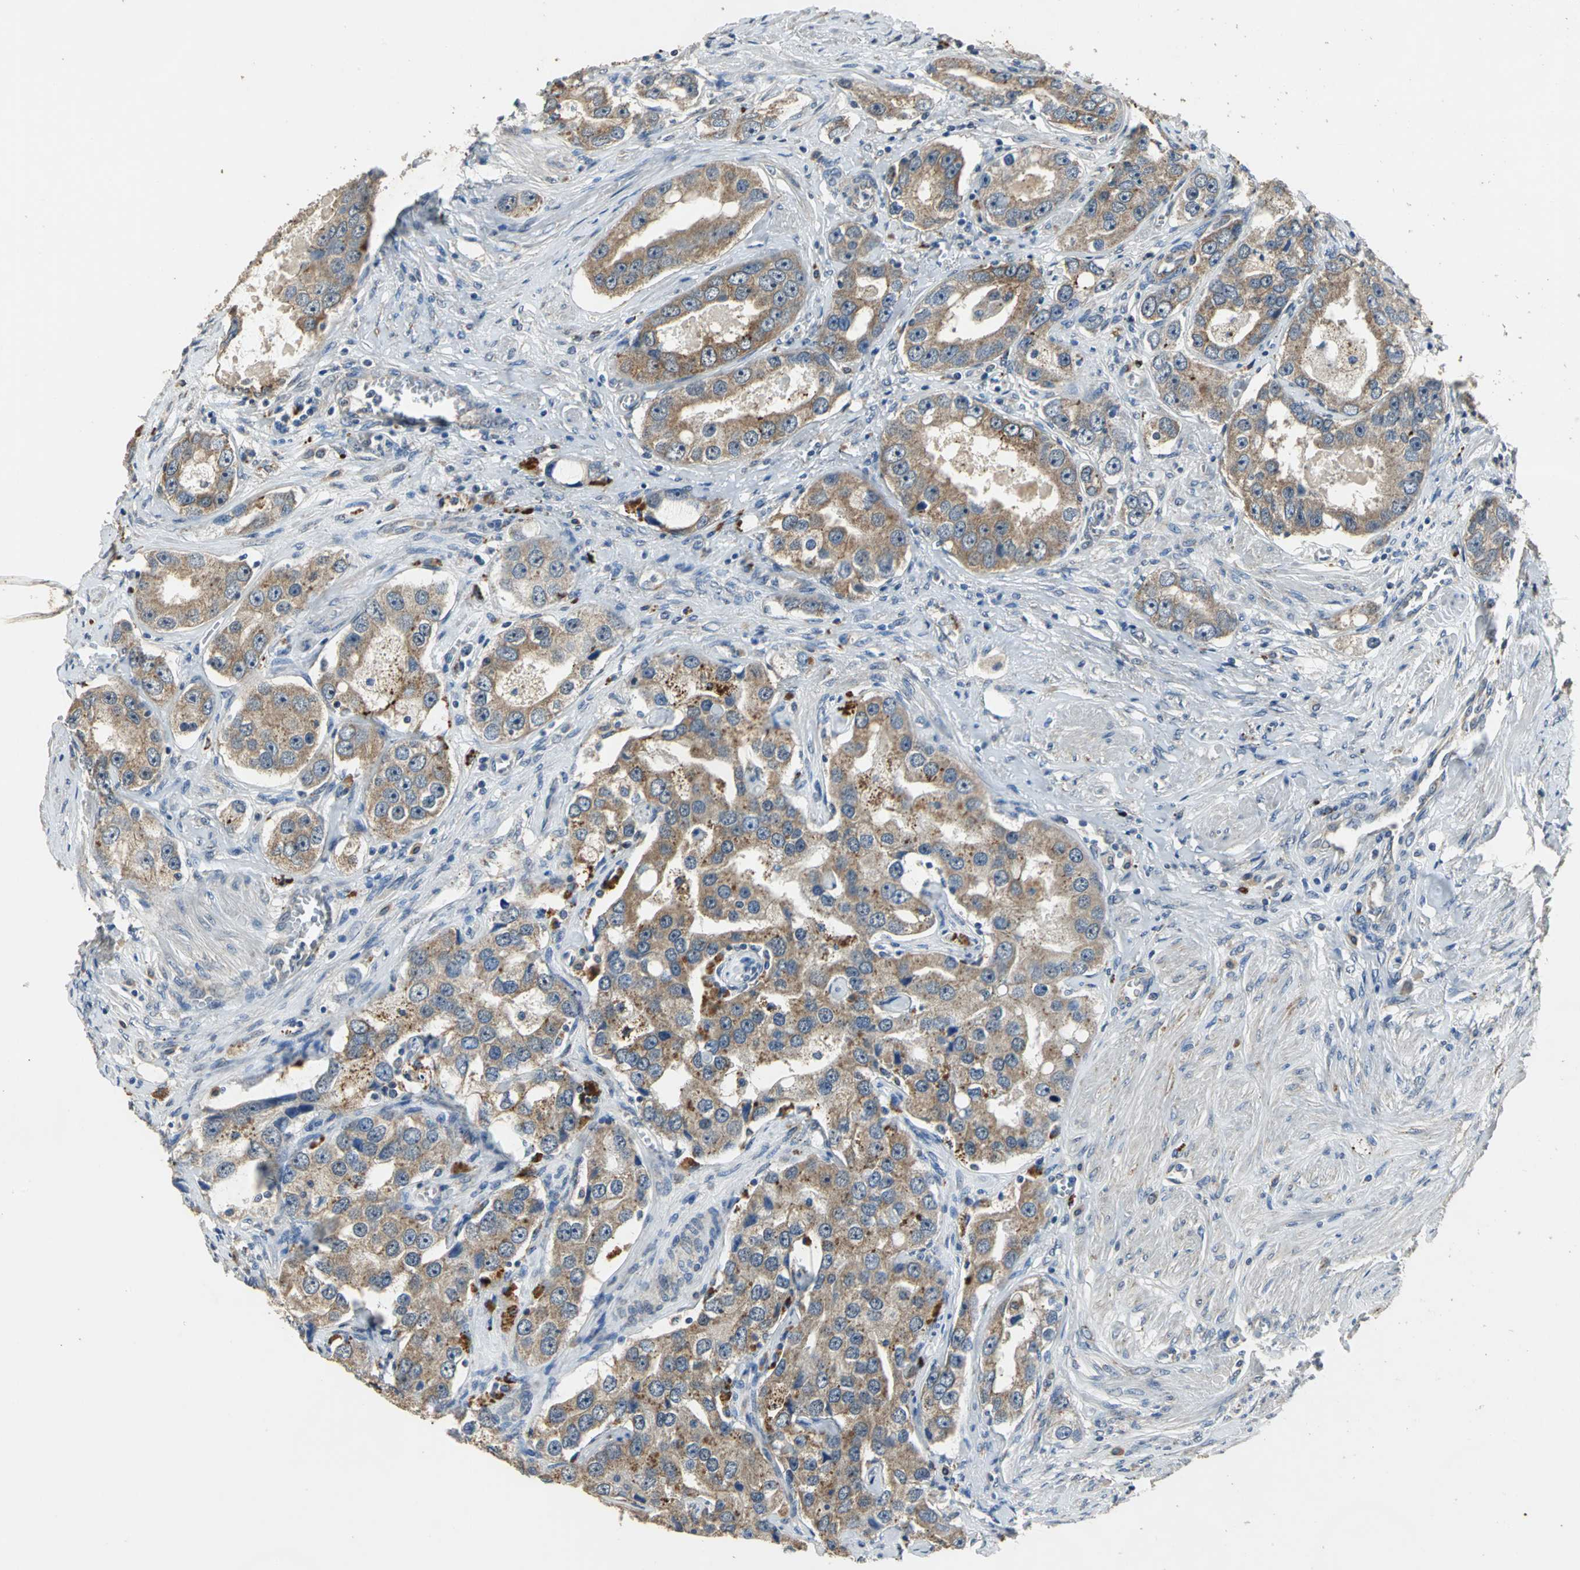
{"staining": {"intensity": "moderate", "quantity": ">75%", "location": "cytoplasmic/membranous"}, "tissue": "prostate cancer", "cell_type": "Tumor cells", "image_type": "cancer", "snomed": [{"axis": "morphology", "description": "Adenocarcinoma, High grade"}, {"axis": "topography", "description": "Prostate"}], "caption": "IHC photomicrograph of neoplastic tissue: prostate high-grade adenocarcinoma stained using IHC reveals medium levels of moderate protein expression localized specifically in the cytoplasmic/membranous of tumor cells, appearing as a cytoplasmic/membranous brown color.", "gene": "OCLN", "patient": {"sex": "male", "age": 63}}